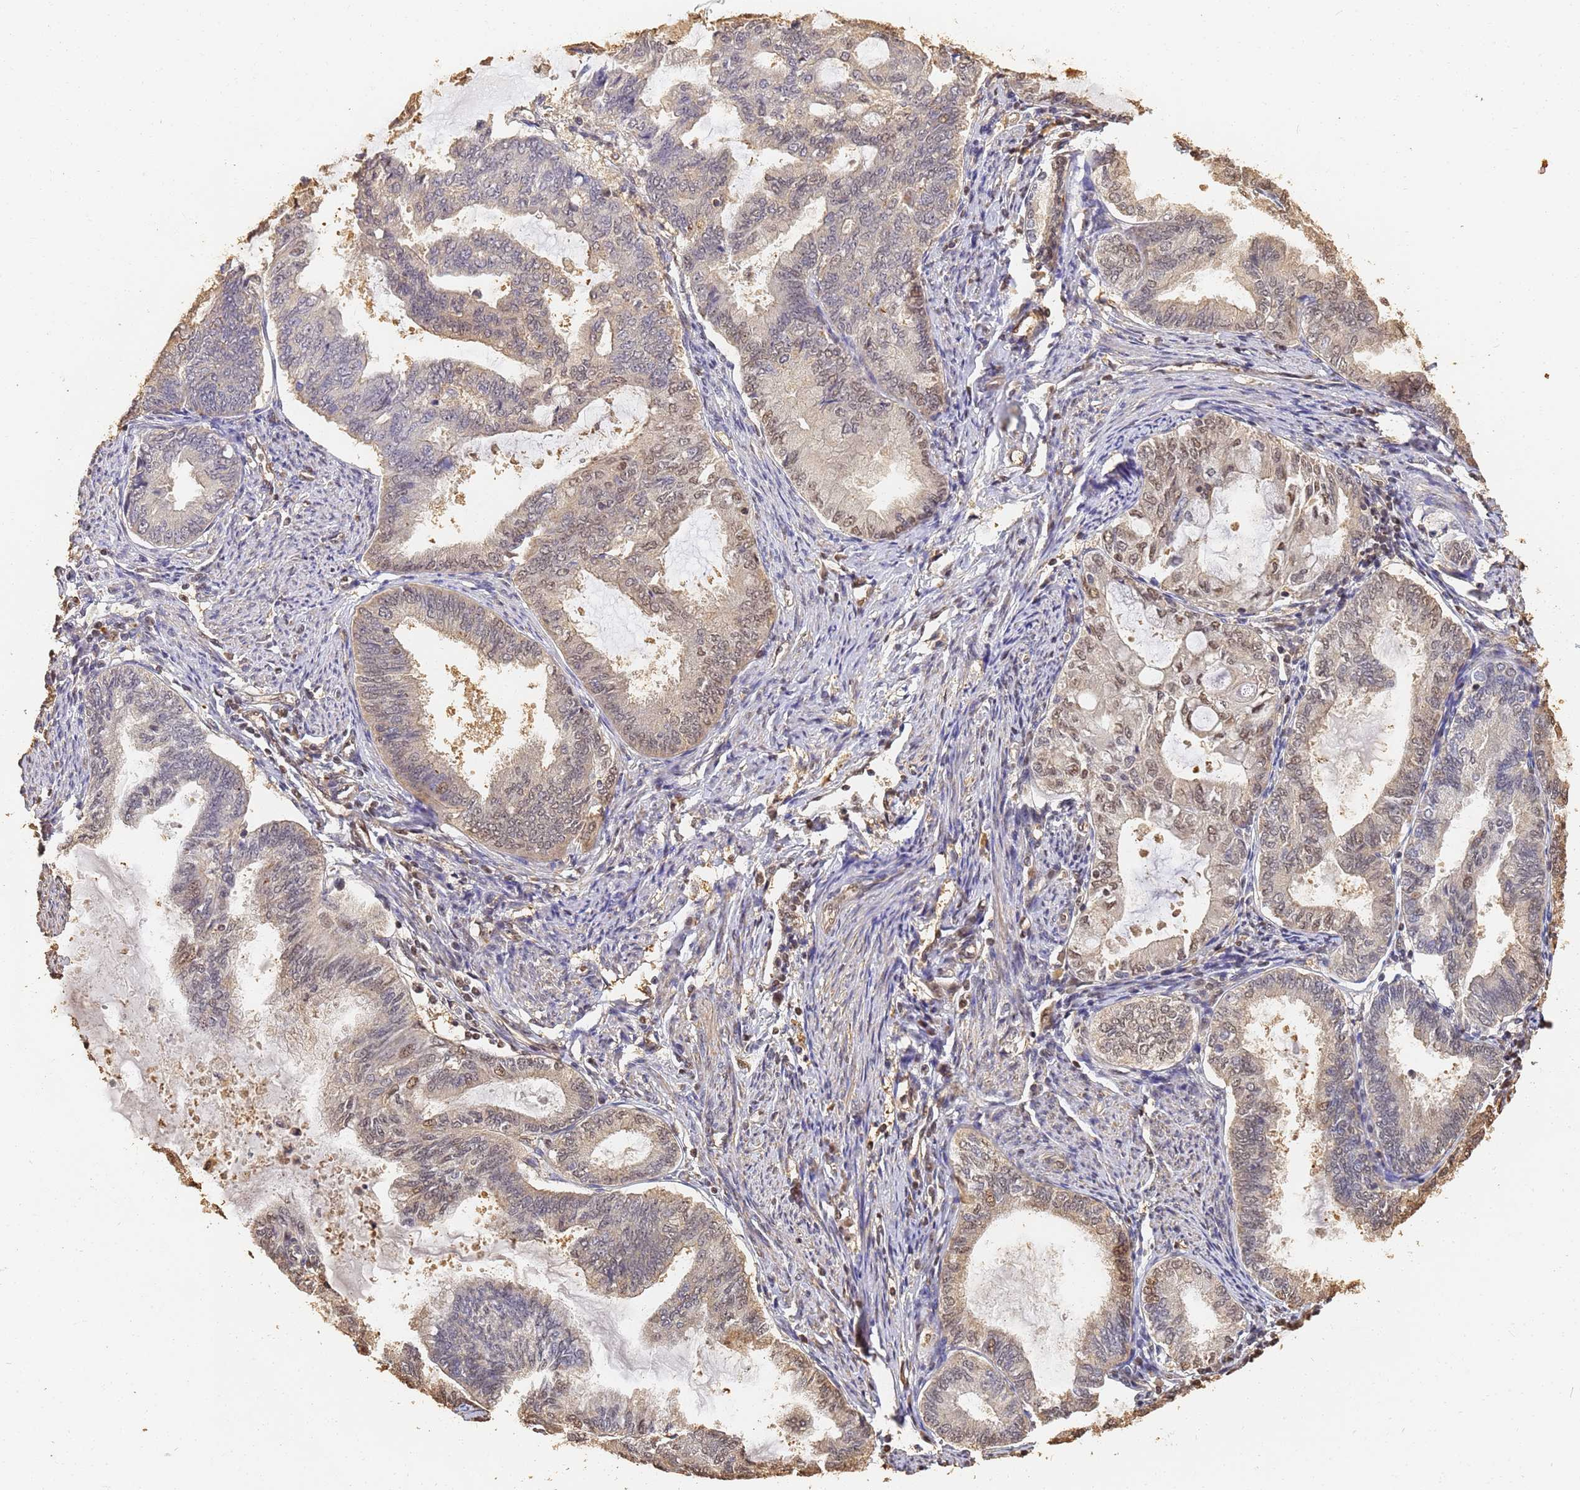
{"staining": {"intensity": "moderate", "quantity": "<25%", "location": "nuclear"}, "tissue": "endometrial cancer", "cell_type": "Tumor cells", "image_type": "cancer", "snomed": [{"axis": "morphology", "description": "Adenocarcinoma, NOS"}, {"axis": "topography", "description": "Endometrium"}], "caption": "Endometrial adenocarcinoma stained with DAB IHC reveals low levels of moderate nuclear positivity in about <25% of tumor cells.", "gene": "JAK2", "patient": {"sex": "female", "age": 86}}